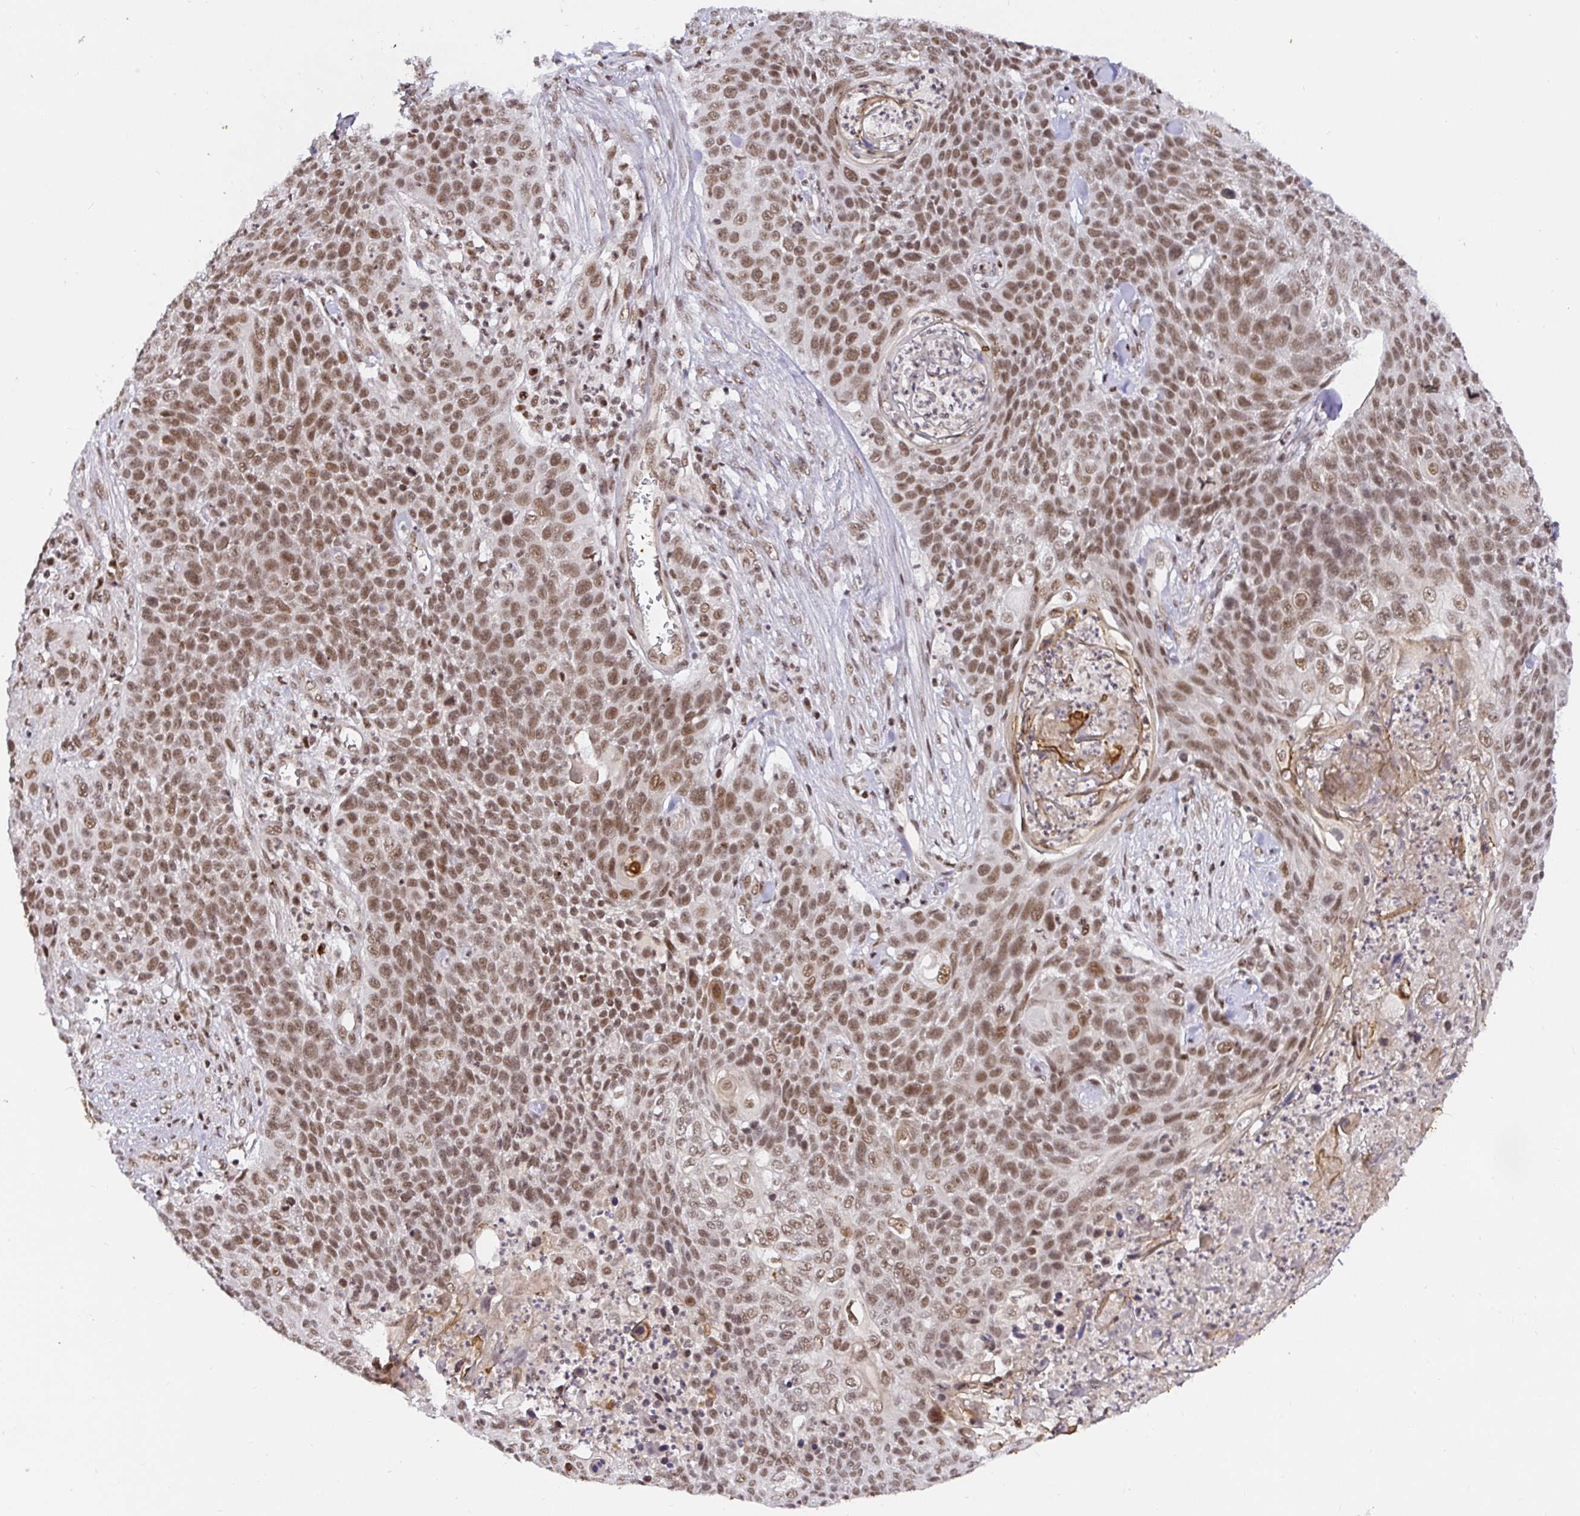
{"staining": {"intensity": "moderate", "quantity": ">75%", "location": "nuclear"}, "tissue": "lung cancer", "cell_type": "Tumor cells", "image_type": "cancer", "snomed": [{"axis": "morphology", "description": "Squamous cell carcinoma, NOS"}, {"axis": "morphology", "description": "Squamous cell carcinoma, metastatic, NOS"}, {"axis": "topography", "description": "Lung"}, {"axis": "topography", "description": "Pleura, NOS"}], "caption": "Brown immunohistochemical staining in human lung cancer shows moderate nuclear positivity in about >75% of tumor cells.", "gene": "USF1", "patient": {"sex": "male", "age": 72}}